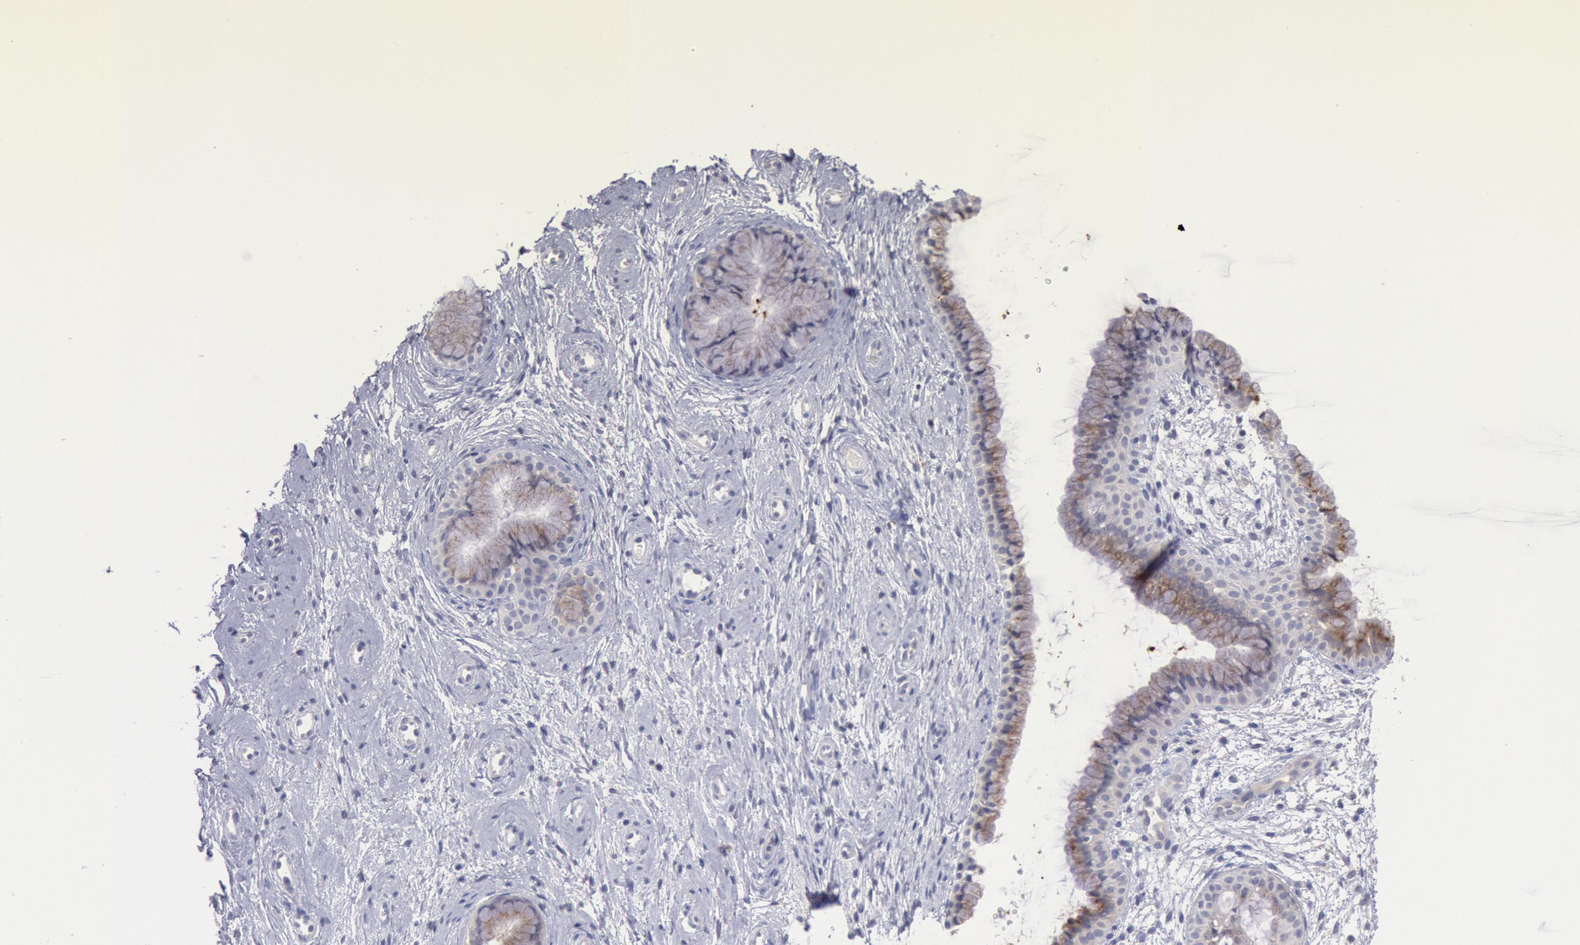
{"staining": {"intensity": "moderate", "quantity": ">75%", "location": "cytoplasmic/membranous"}, "tissue": "cervix", "cell_type": "Glandular cells", "image_type": "normal", "snomed": [{"axis": "morphology", "description": "Normal tissue, NOS"}, {"axis": "topography", "description": "Cervix"}], "caption": "Immunohistochemical staining of unremarkable cervix exhibits moderate cytoplasmic/membranous protein positivity in approximately >75% of glandular cells.", "gene": "GAL3ST1", "patient": {"sex": "female", "age": 39}}